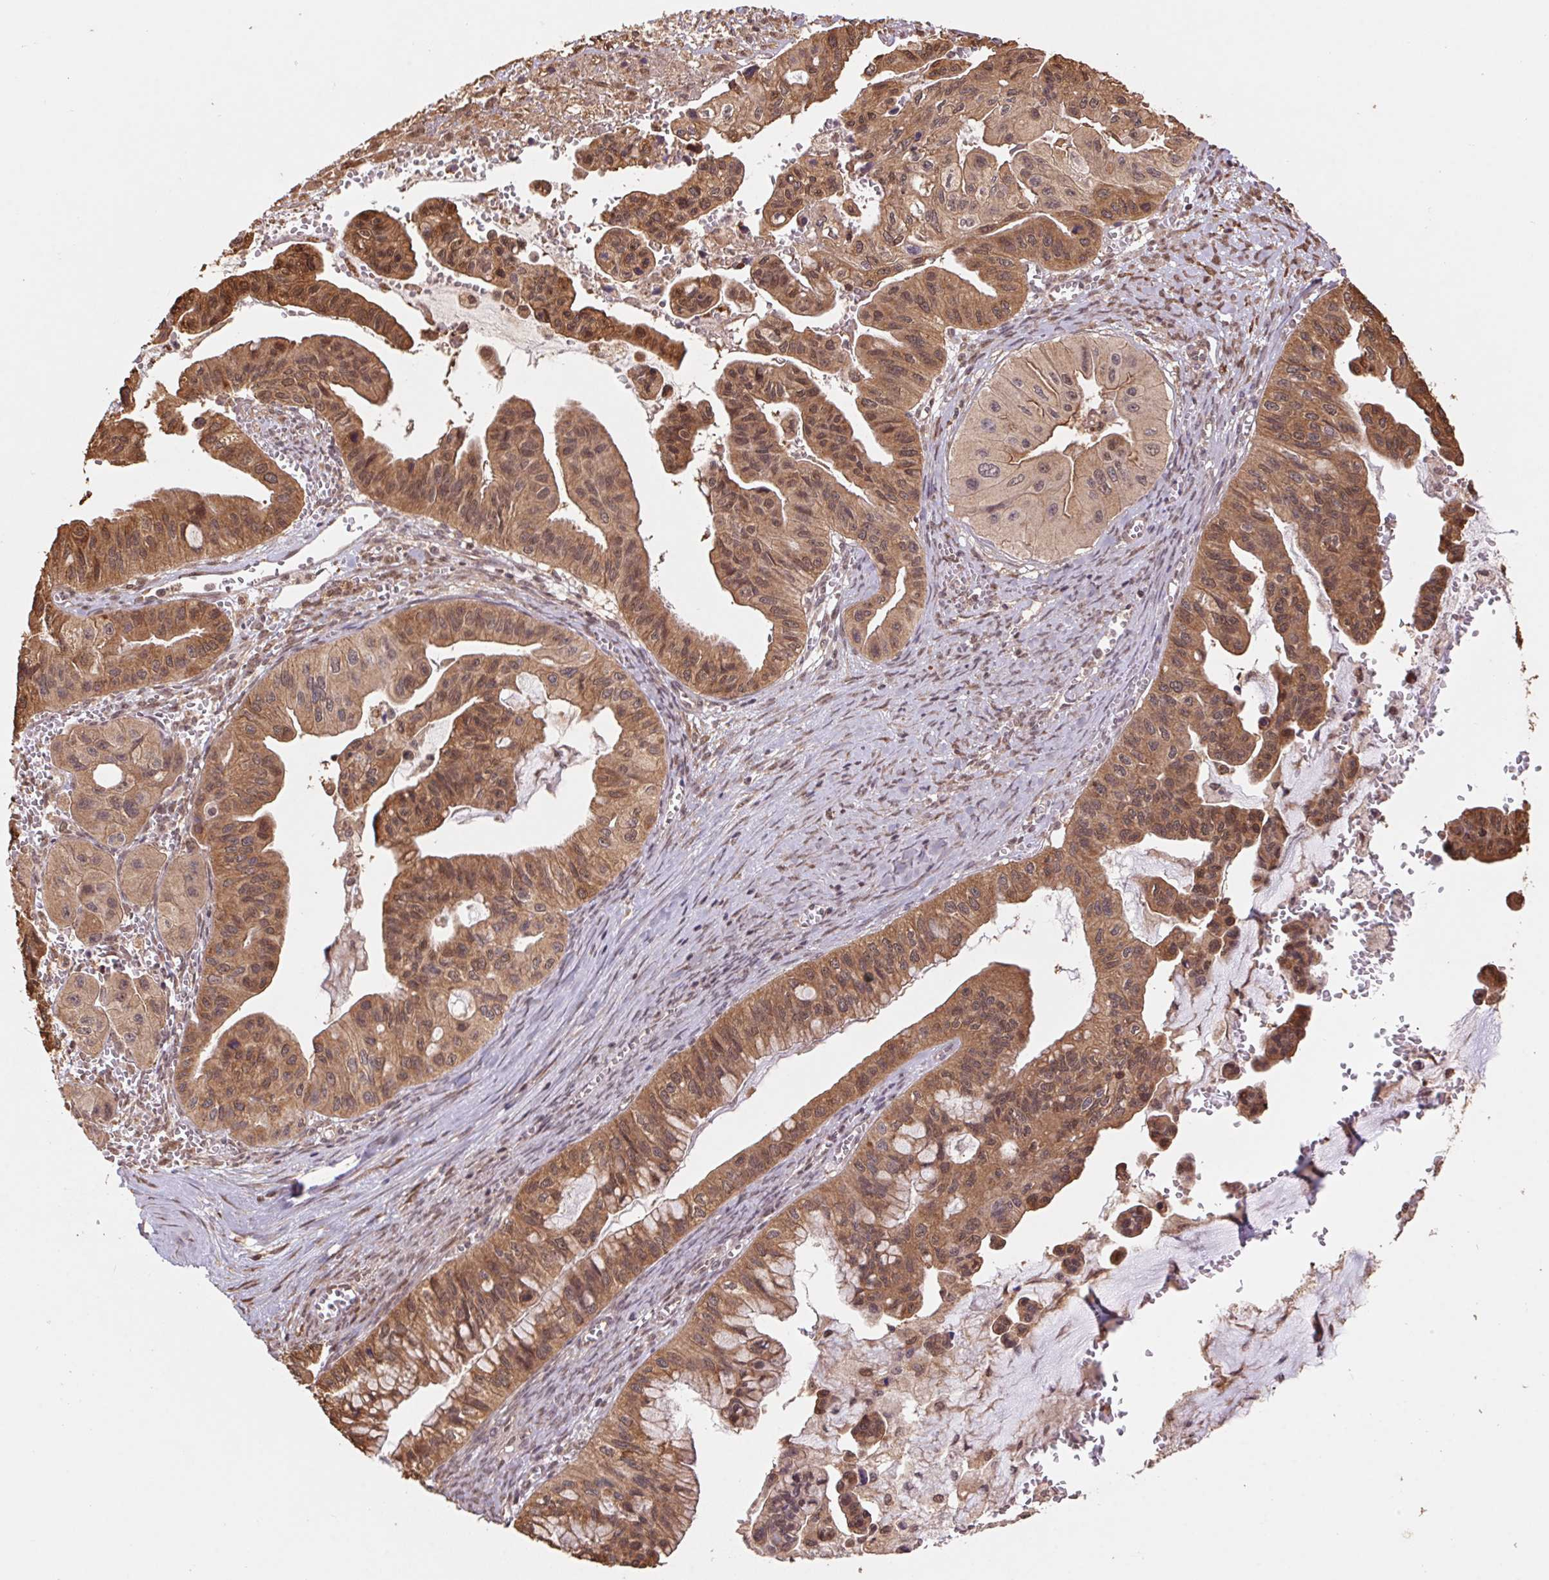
{"staining": {"intensity": "strong", "quantity": ">75%", "location": "cytoplasmic/membranous,nuclear"}, "tissue": "ovarian cancer", "cell_type": "Tumor cells", "image_type": "cancer", "snomed": [{"axis": "morphology", "description": "Cystadenocarcinoma, mucinous, NOS"}, {"axis": "topography", "description": "Ovary"}], "caption": "There is high levels of strong cytoplasmic/membranous and nuclear positivity in tumor cells of ovarian cancer (mucinous cystadenocarcinoma), as demonstrated by immunohistochemical staining (brown color).", "gene": "CUTA", "patient": {"sex": "female", "age": 72}}